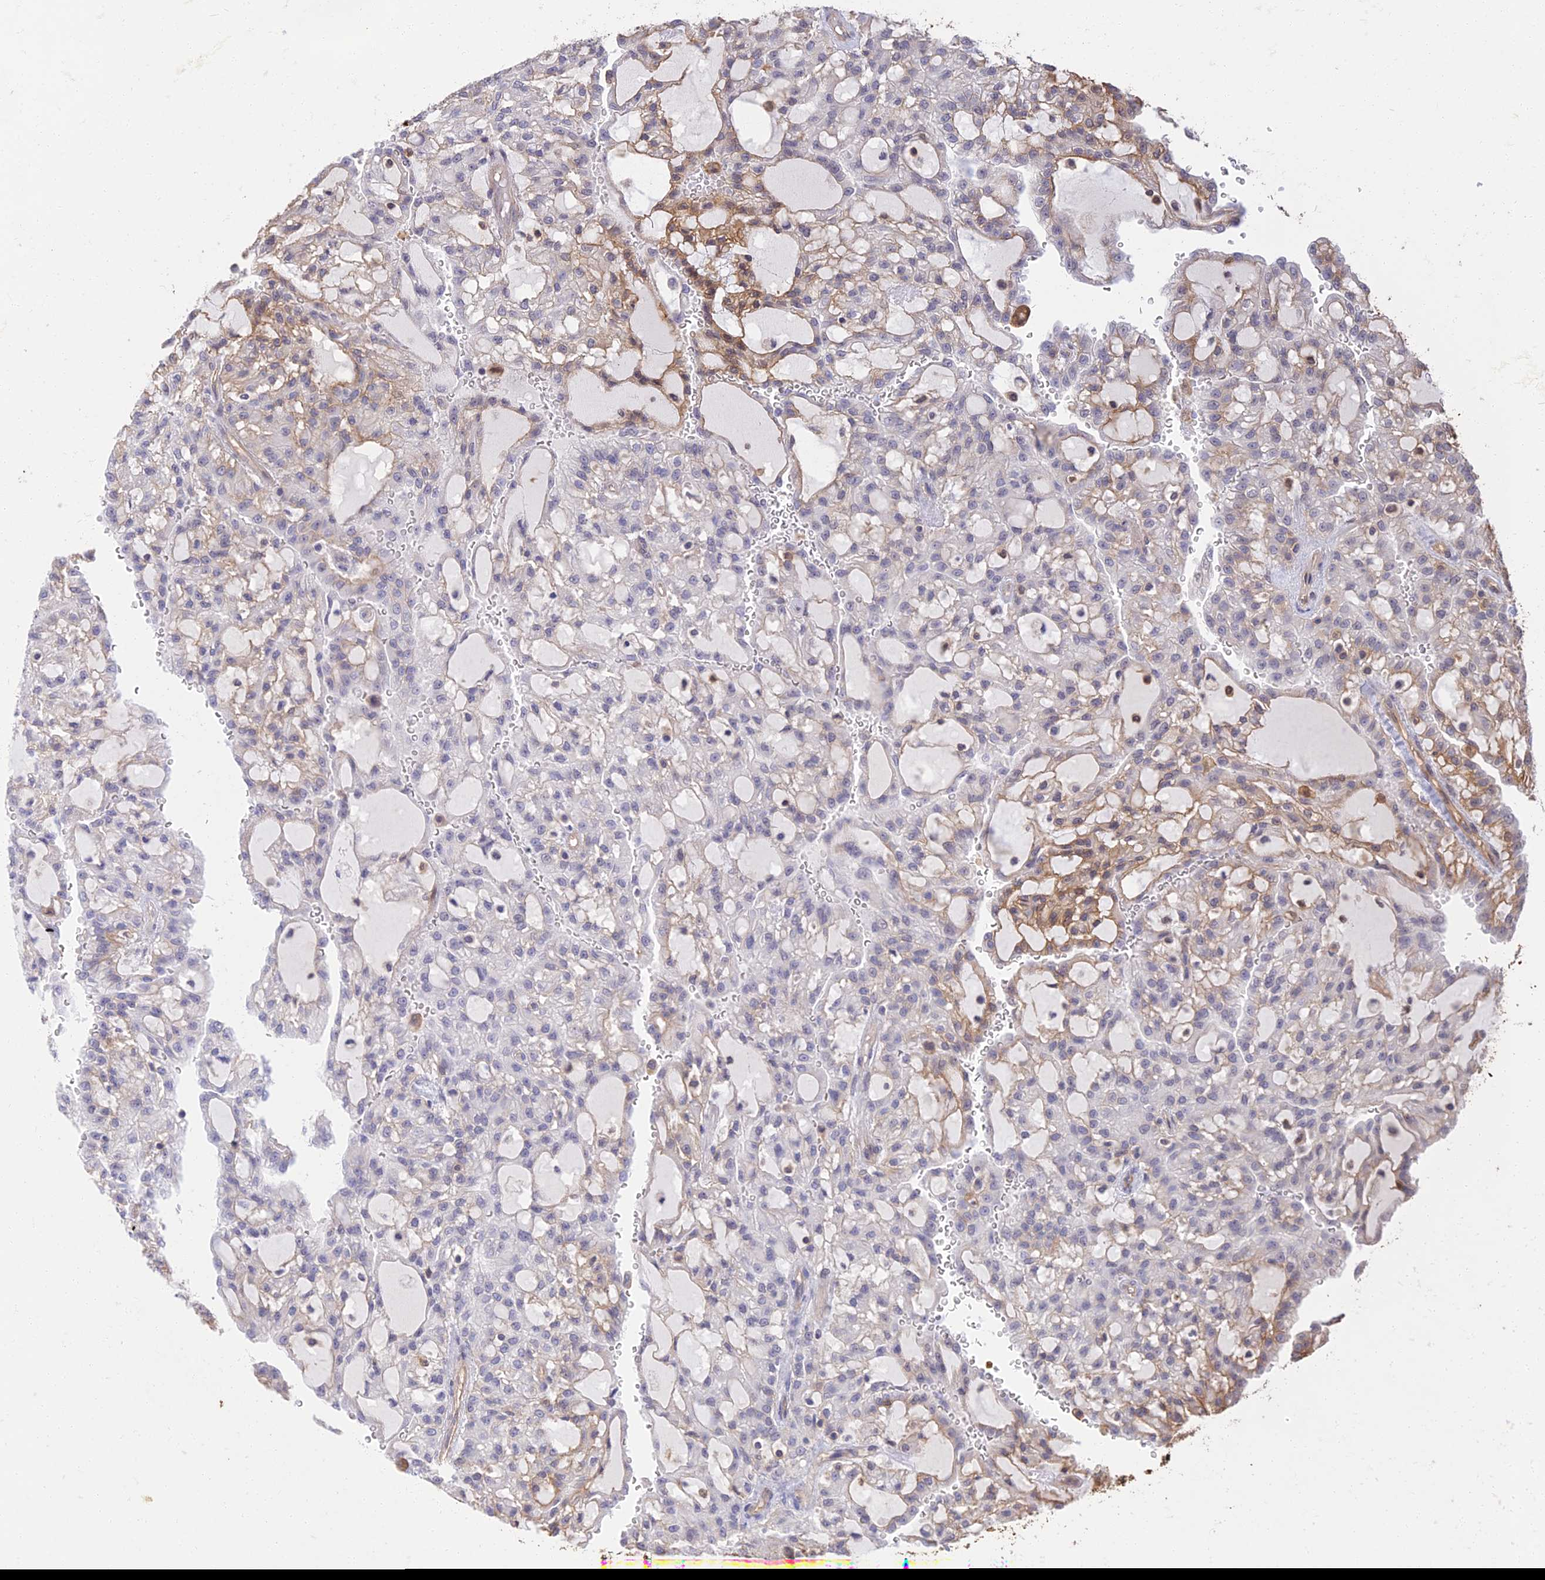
{"staining": {"intensity": "moderate", "quantity": "<25%", "location": "cytoplasmic/membranous"}, "tissue": "renal cancer", "cell_type": "Tumor cells", "image_type": "cancer", "snomed": [{"axis": "morphology", "description": "Adenocarcinoma, NOS"}, {"axis": "topography", "description": "Kidney"}], "caption": "High-power microscopy captured an IHC image of renal cancer (adenocarcinoma), revealing moderate cytoplasmic/membranous expression in approximately <25% of tumor cells. Nuclei are stained in blue.", "gene": "LRRN3", "patient": {"sex": "male", "age": 63}}